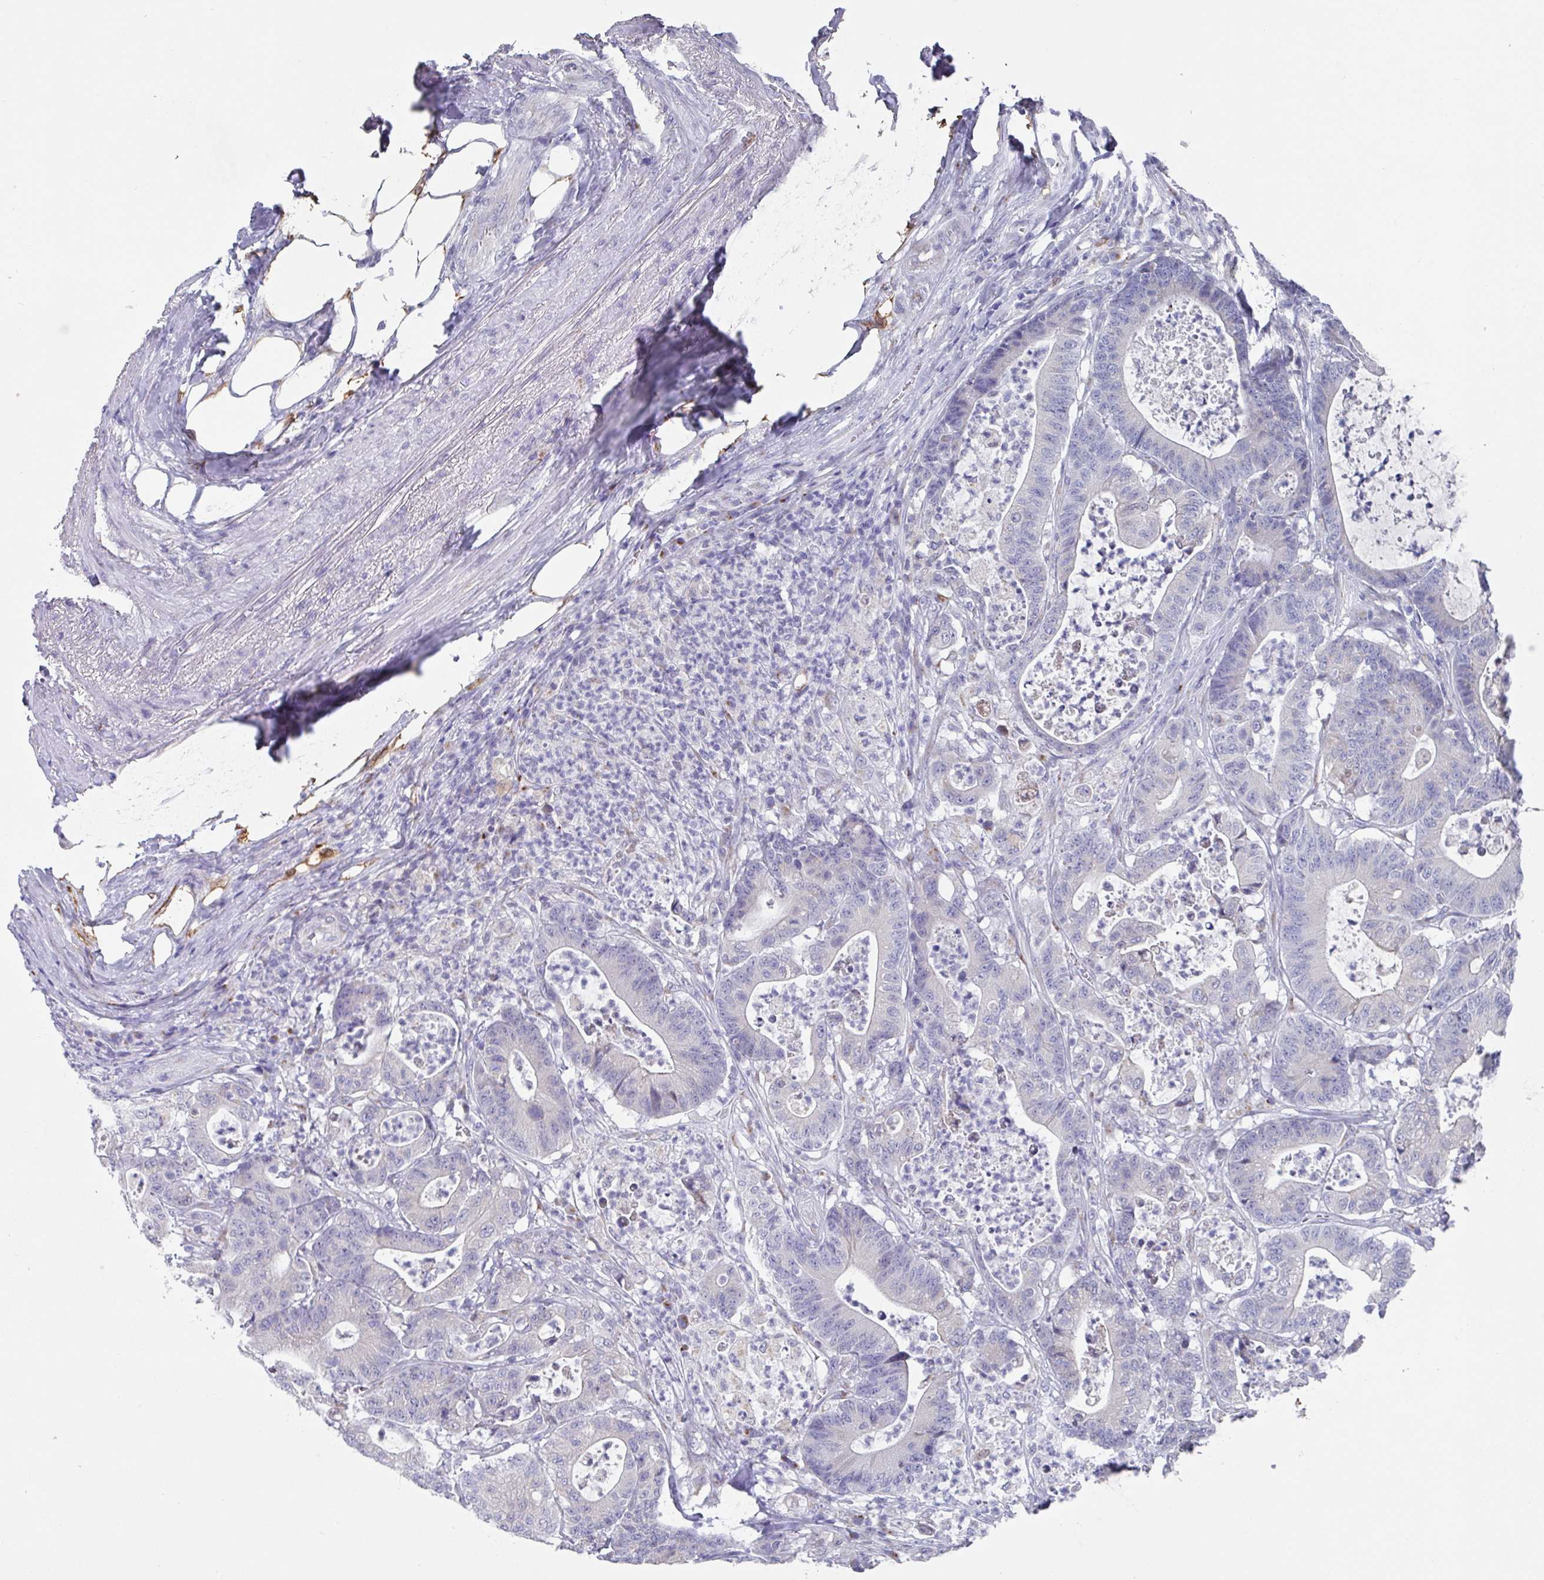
{"staining": {"intensity": "negative", "quantity": "none", "location": "none"}, "tissue": "colorectal cancer", "cell_type": "Tumor cells", "image_type": "cancer", "snomed": [{"axis": "morphology", "description": "Adenocarcinoma, NOS"}, {"axis": "topography", "description": "Colon"}], "caption": "Tumor cells are negative for protein expression in human colorectal cancer. (DAB immunohistochemistry (IHC) with hematoxylin counter stain).", "gene": "VKORC1L1", "patient": {"sex": "female", "age": 84}}